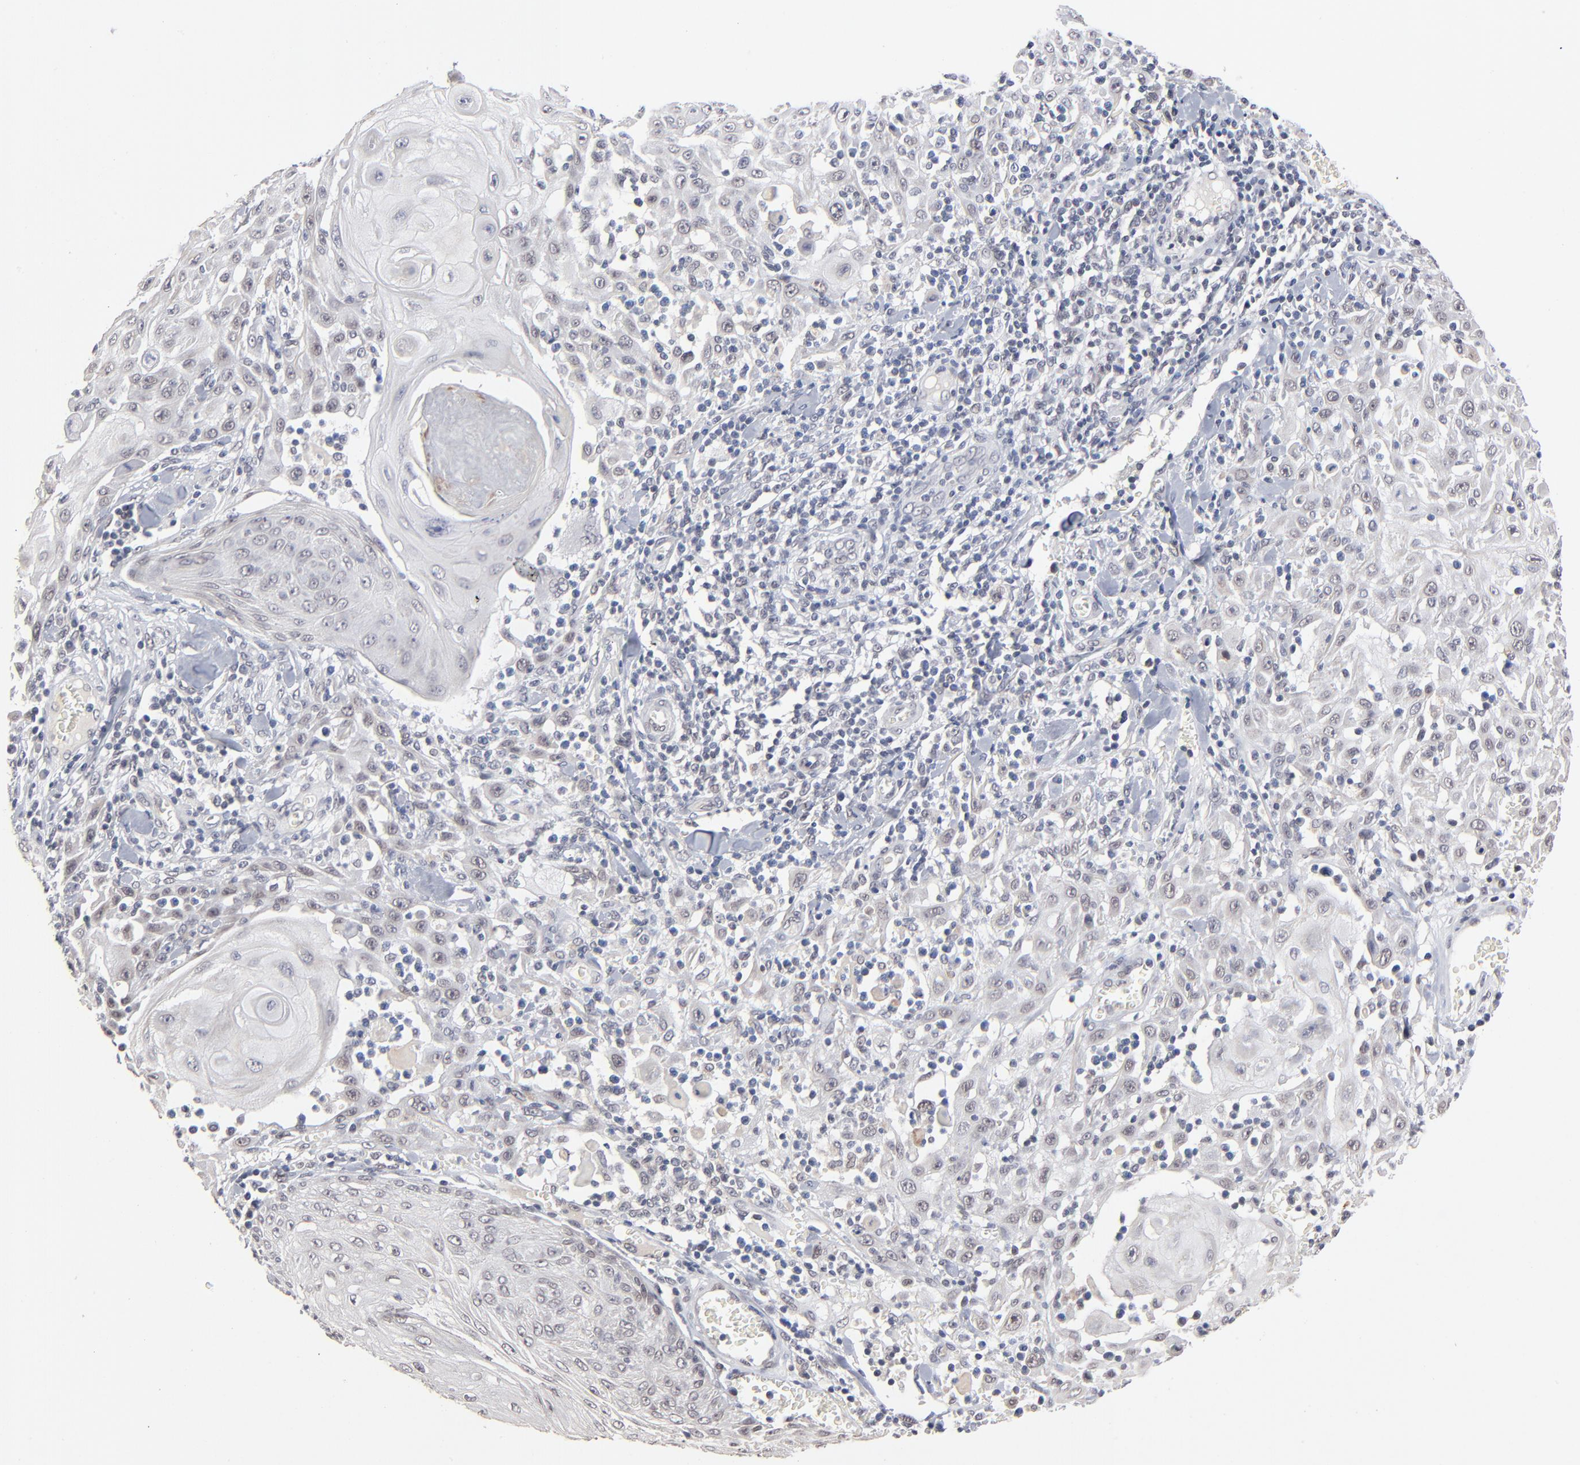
{"staining": {"intensity": "negative", "quantity": "none", "location": "none"}, "tissue": "skin cancer", "cell_type": "Tumor cells", "image_type": "cancer", "snomed": [{"axis": "morphology", "description": "Squamous cell carcinoma, NOS"}, {"axis": "topography", "description": "Skin"}], "caption": "DAB (3,3'-diaminobenzidine) immunohistochemical staining of skin cancer displays no significant positivity in tumor cells. (DAB immunohistochemistry, high magnification).", "gene": "MBIP", "patient": {"sex": "male", "age": 24}}